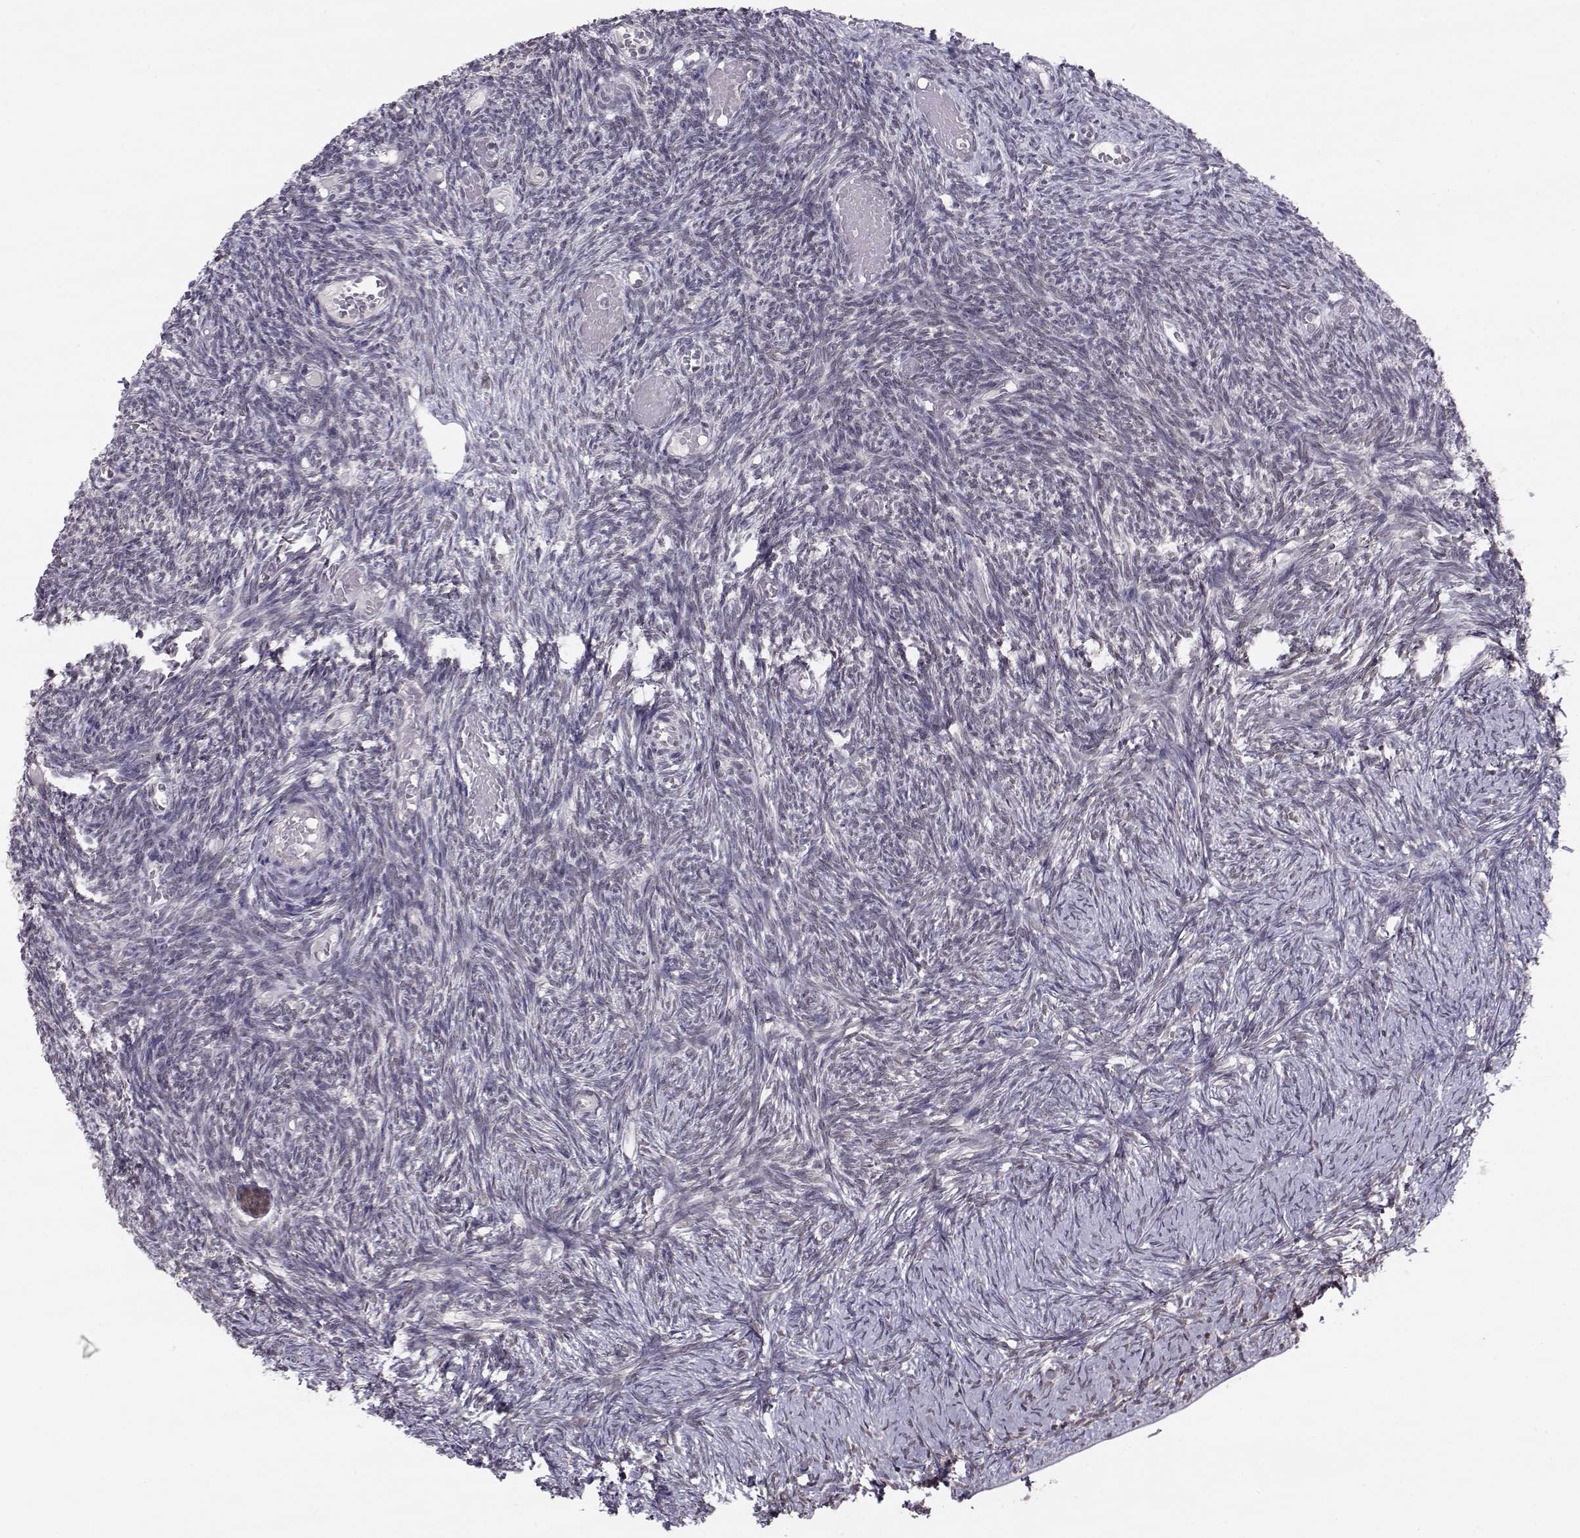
{"staining": {"intensity": "negative", "quantity": "none", "location": "none"}, "tissue": "ovary", "cell_type": "Ovarian stroma cells", "image_type": "normal", "snomed": [{"axis": "morphology", "description": "Normal tissue, NOS"}, {"axis": "topography", "description": "Ovary"}], "caption": "Photomicrograph shows no protein positivity in ovarian stroma cells of benign ovary. (DAB (3,3'-diaminobenzidine) IHC, high magnification).", "gene": "KIF13B", "patient": {"sex": "female", "age": 39}}